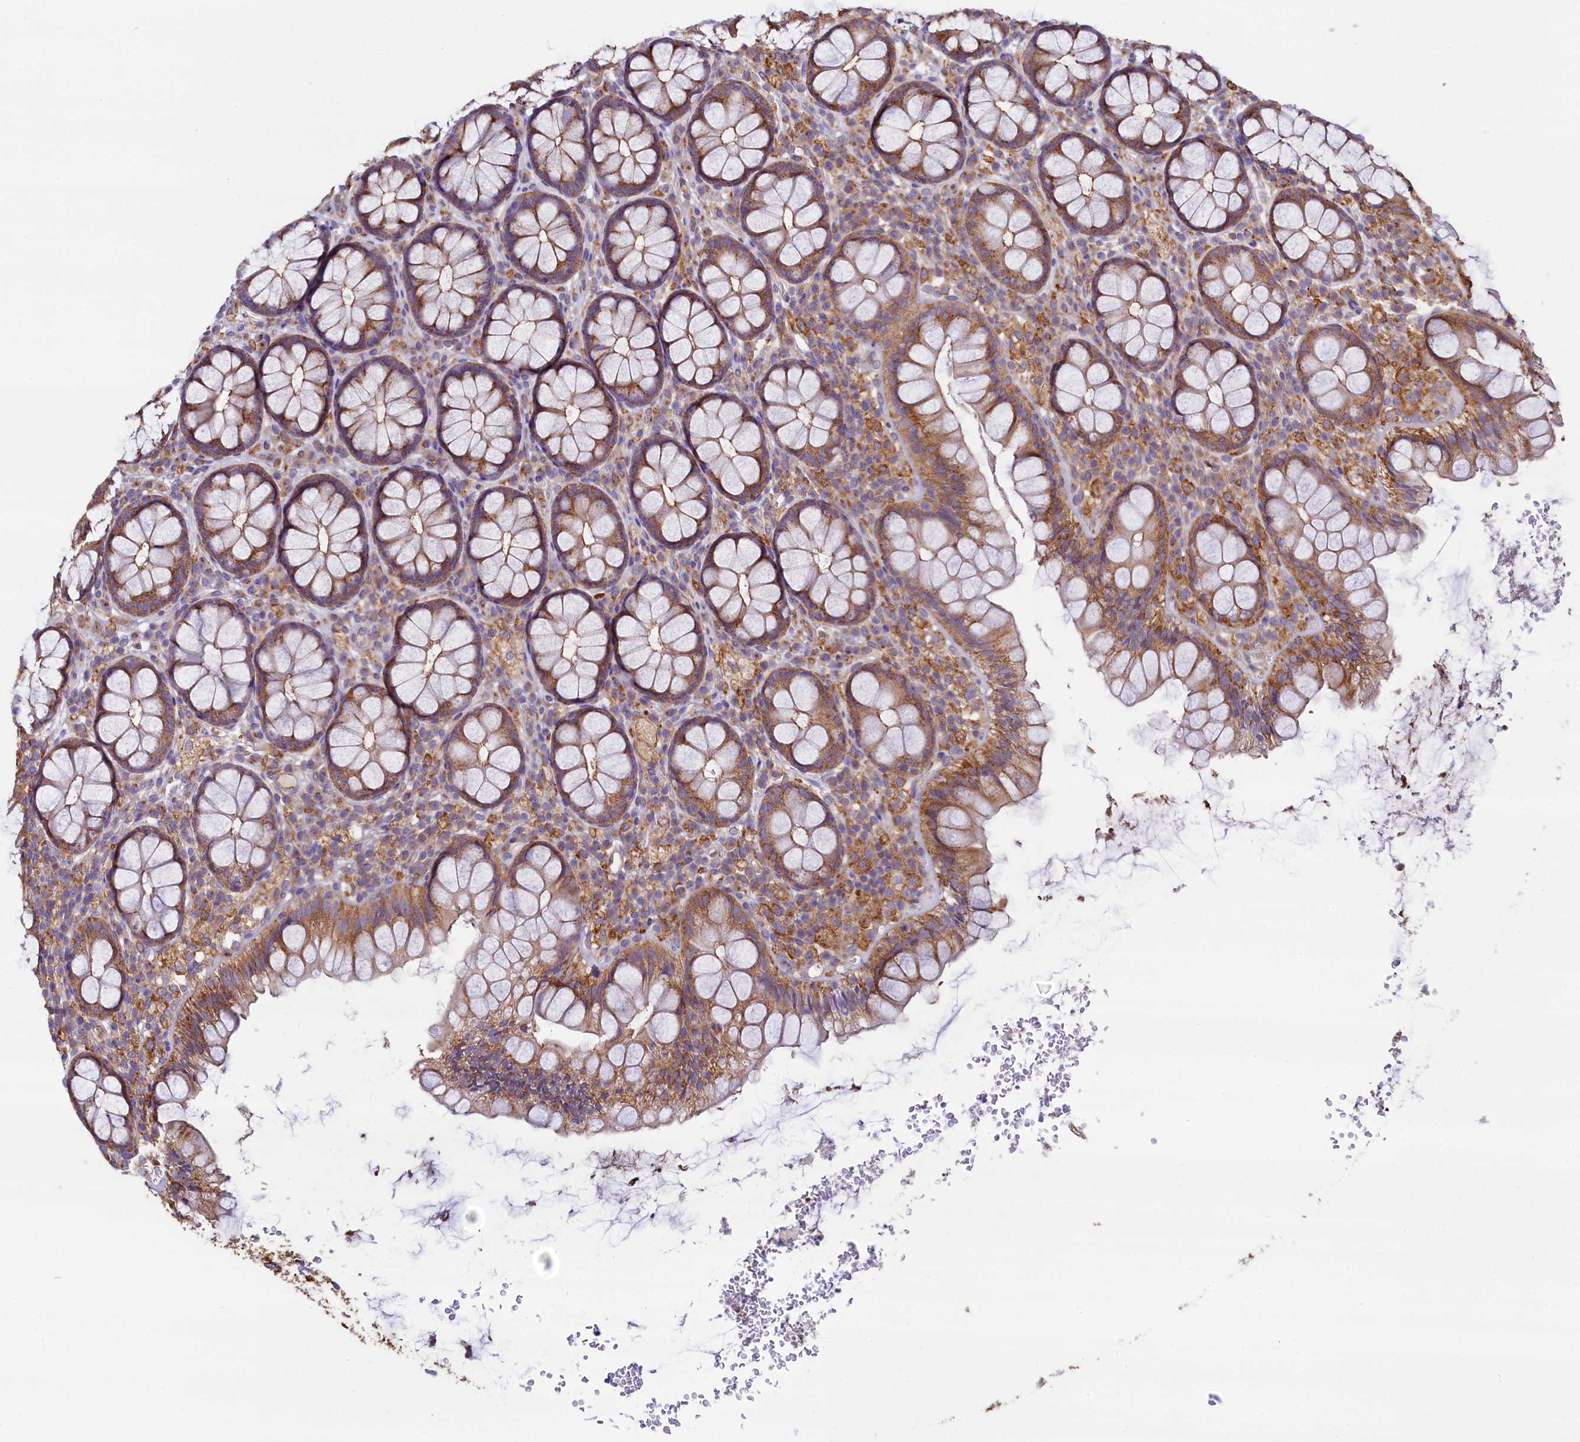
{"staining": {"intensity": "moderate", "quantity": ">75%", "location": "cytoplasmic/membranous"}, "tissue": "rectum", "cell_type": "Glandular cells", "image_type": "normal", "snomed": [{"axis": "morphology", "description": "Normal tissue, NOS"}, {"axis": "topography", "description": "Rectum"}], "caption": "Moderate cytoplasmic/membranous protein positivity is appreciated in about >75% of glandular cells in rectum. The protein is shown in brown color, while the nuclei are stained blue.", "gene": "GPR21", "patient": {"sex": "male", "age": 83}}